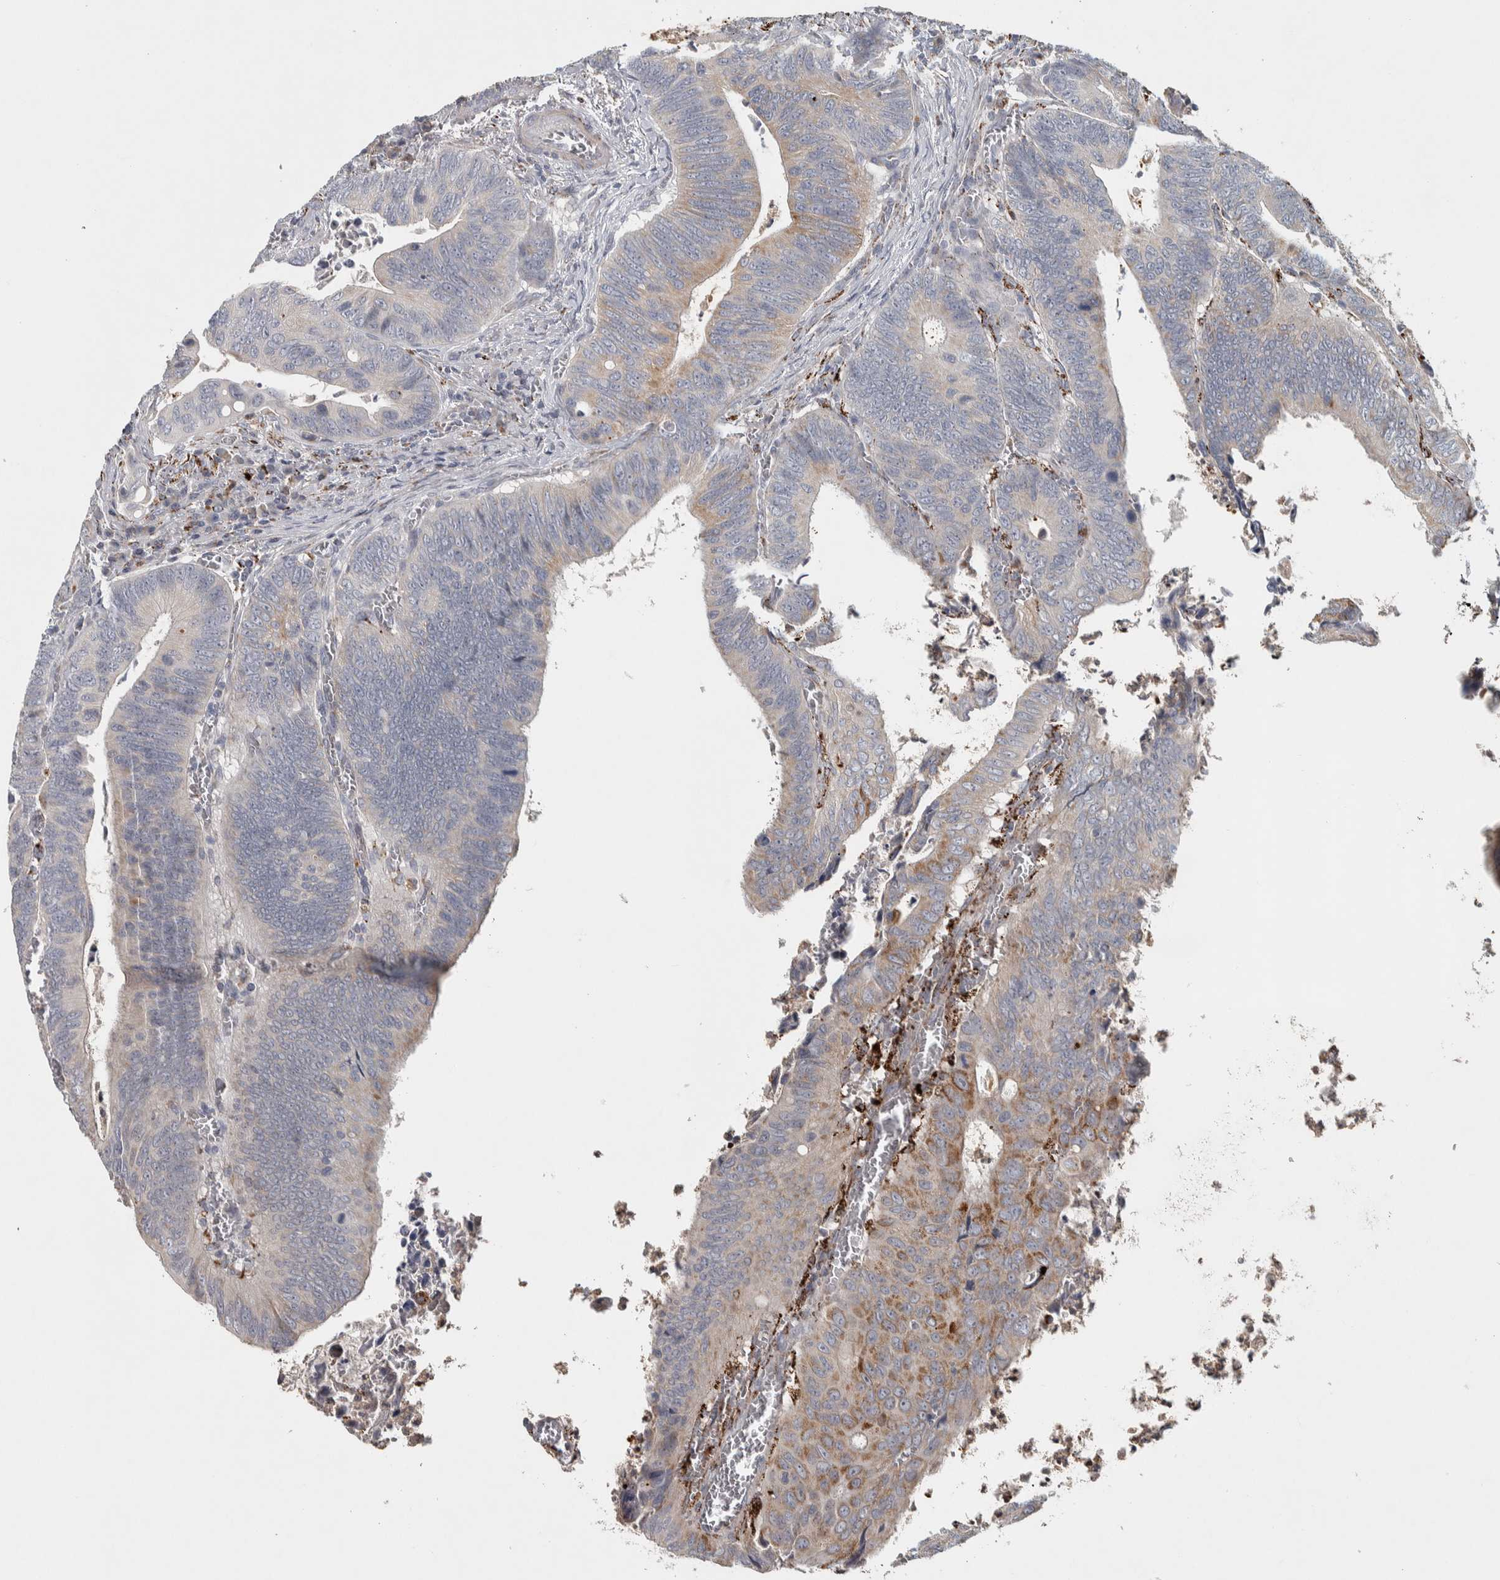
{"staining": {"intensity": "moderate", "quantity": "<25%", "location": "cytoplasmic/membranous"}, "tissue": "colorectal cancer", "cell_type": "Tumor cells", "image_type": "cancer", "snomed": [{"axis": "morphology", "description": "Inflammation, NOS"}, {"axis": "morphology", "description": "Adenocarcinoma, NOS"}, {"axis": "topography", "description": "Colon"}], "caption": "A brown stain shows moderate cytoplasmic/membranous positivity of a protein in human adenocarcinoma (colorectal) tumor cells.", "gene": "FAM78A", "patient": {"sex": "male", "age": 72}}